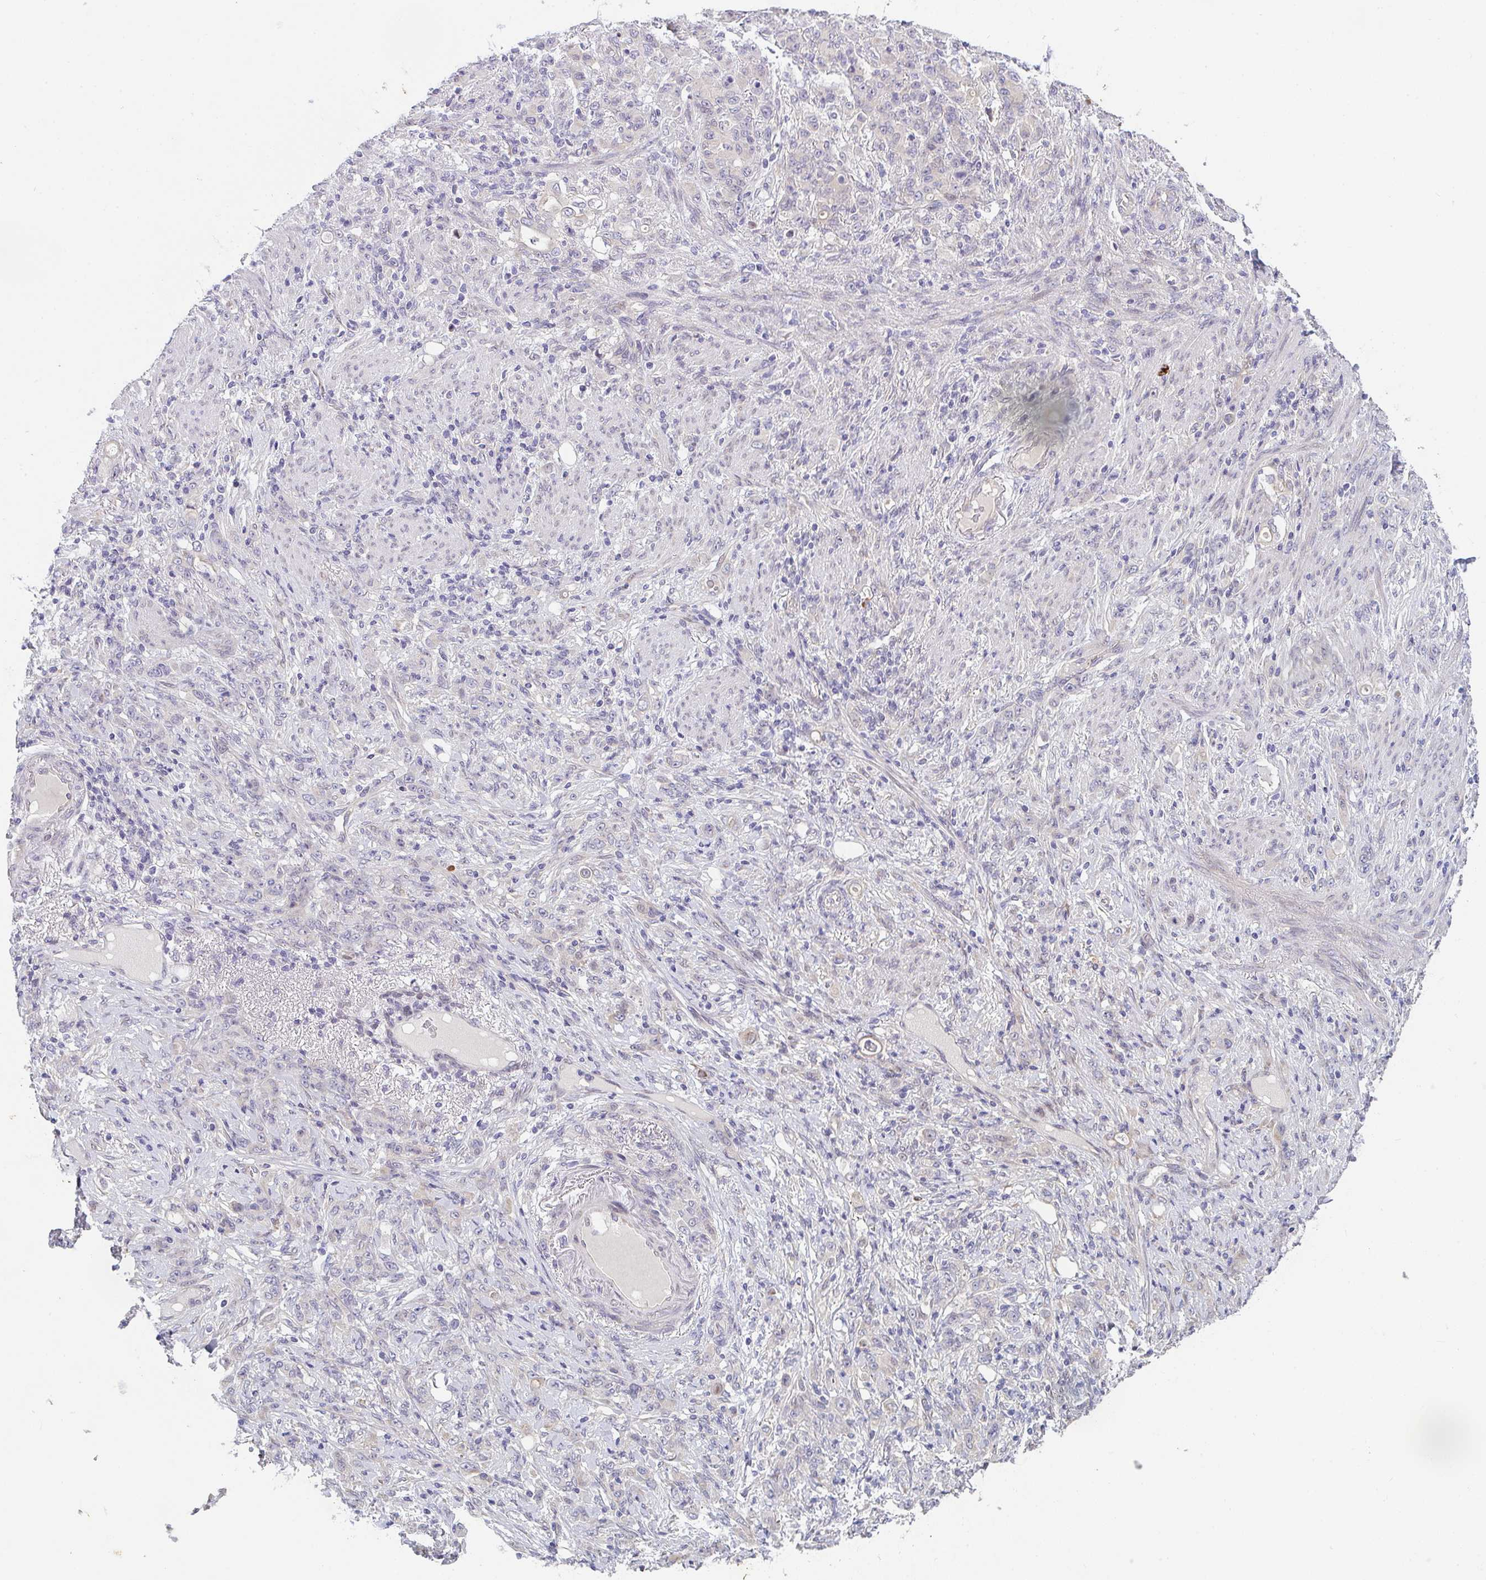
{"staining": {"intensity": "negative", "quantity": "none", "location": "none"}, "tissue": "stomach cancer", "cell_type": "Tumor cells", "image_type": "cancer", "snomed": [{"axis": "morphology", "description": "Normal tissue, NOS"}, {"axis": "morphology", "description": "Adenocarcinoma, NOS"}, {"axis": "topography", "description": "Stomach"}], "caption": "The micrograph shows no significant positivity in tumor cells of stomach adenocarcinoma.", "gene": "TNFRSF10A", "patient": {"sex": "female", "age": 79}}